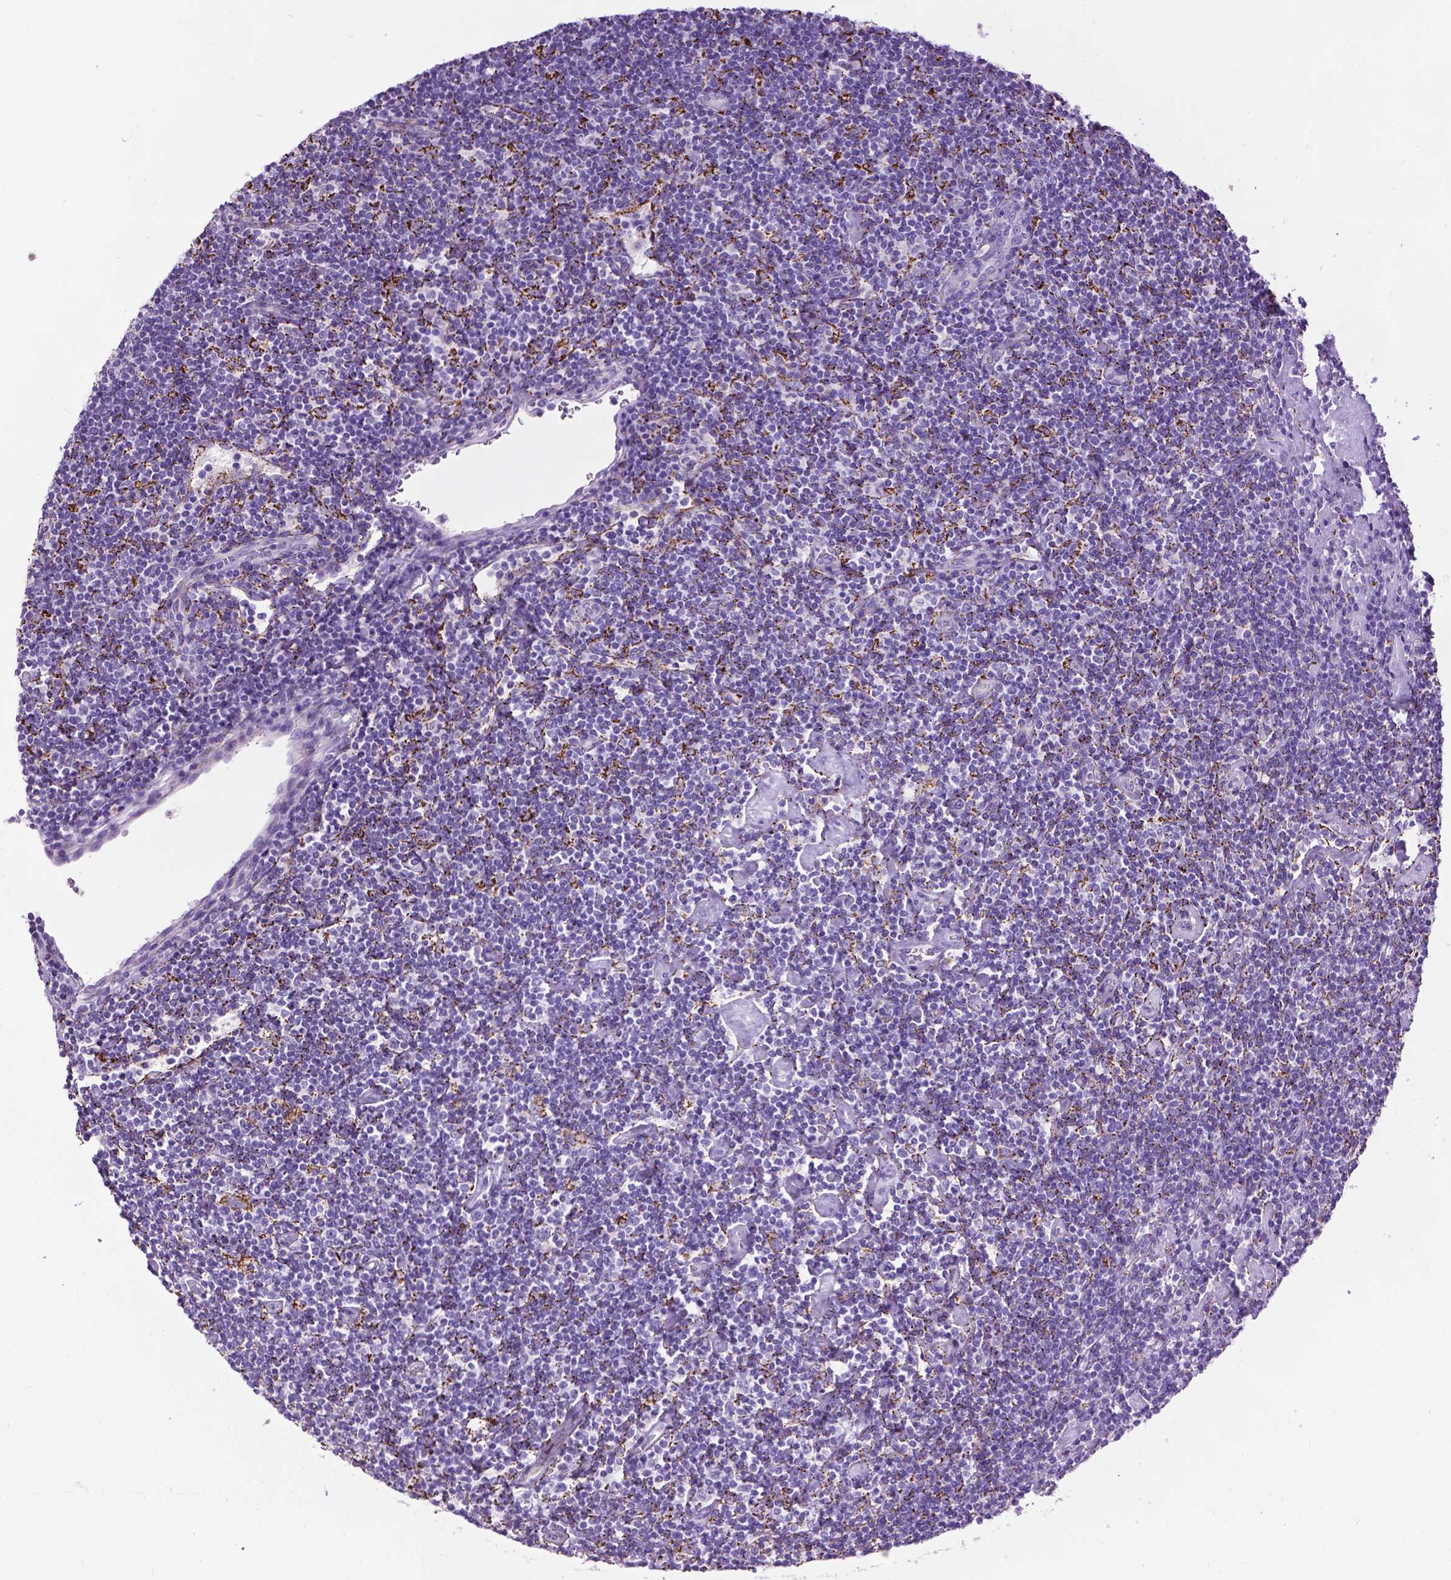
{"staining": {"intensity": "negative", "quantity": "none", "location": "none"}, "tissue": "lymphoma", "cell_type": "Tumor cells", "image_type": "cancer", "snomed": [{"axis": "morphology", "description": "Hodgkin's disease, NOS"}, {"axis": "topography", "description": "Lymph node"}], "caption": "Tumor cells are negative for protein expression in human lymphoma.", "gene": "TMEM132E", "patient": {"sex": "male", "age": 40}}